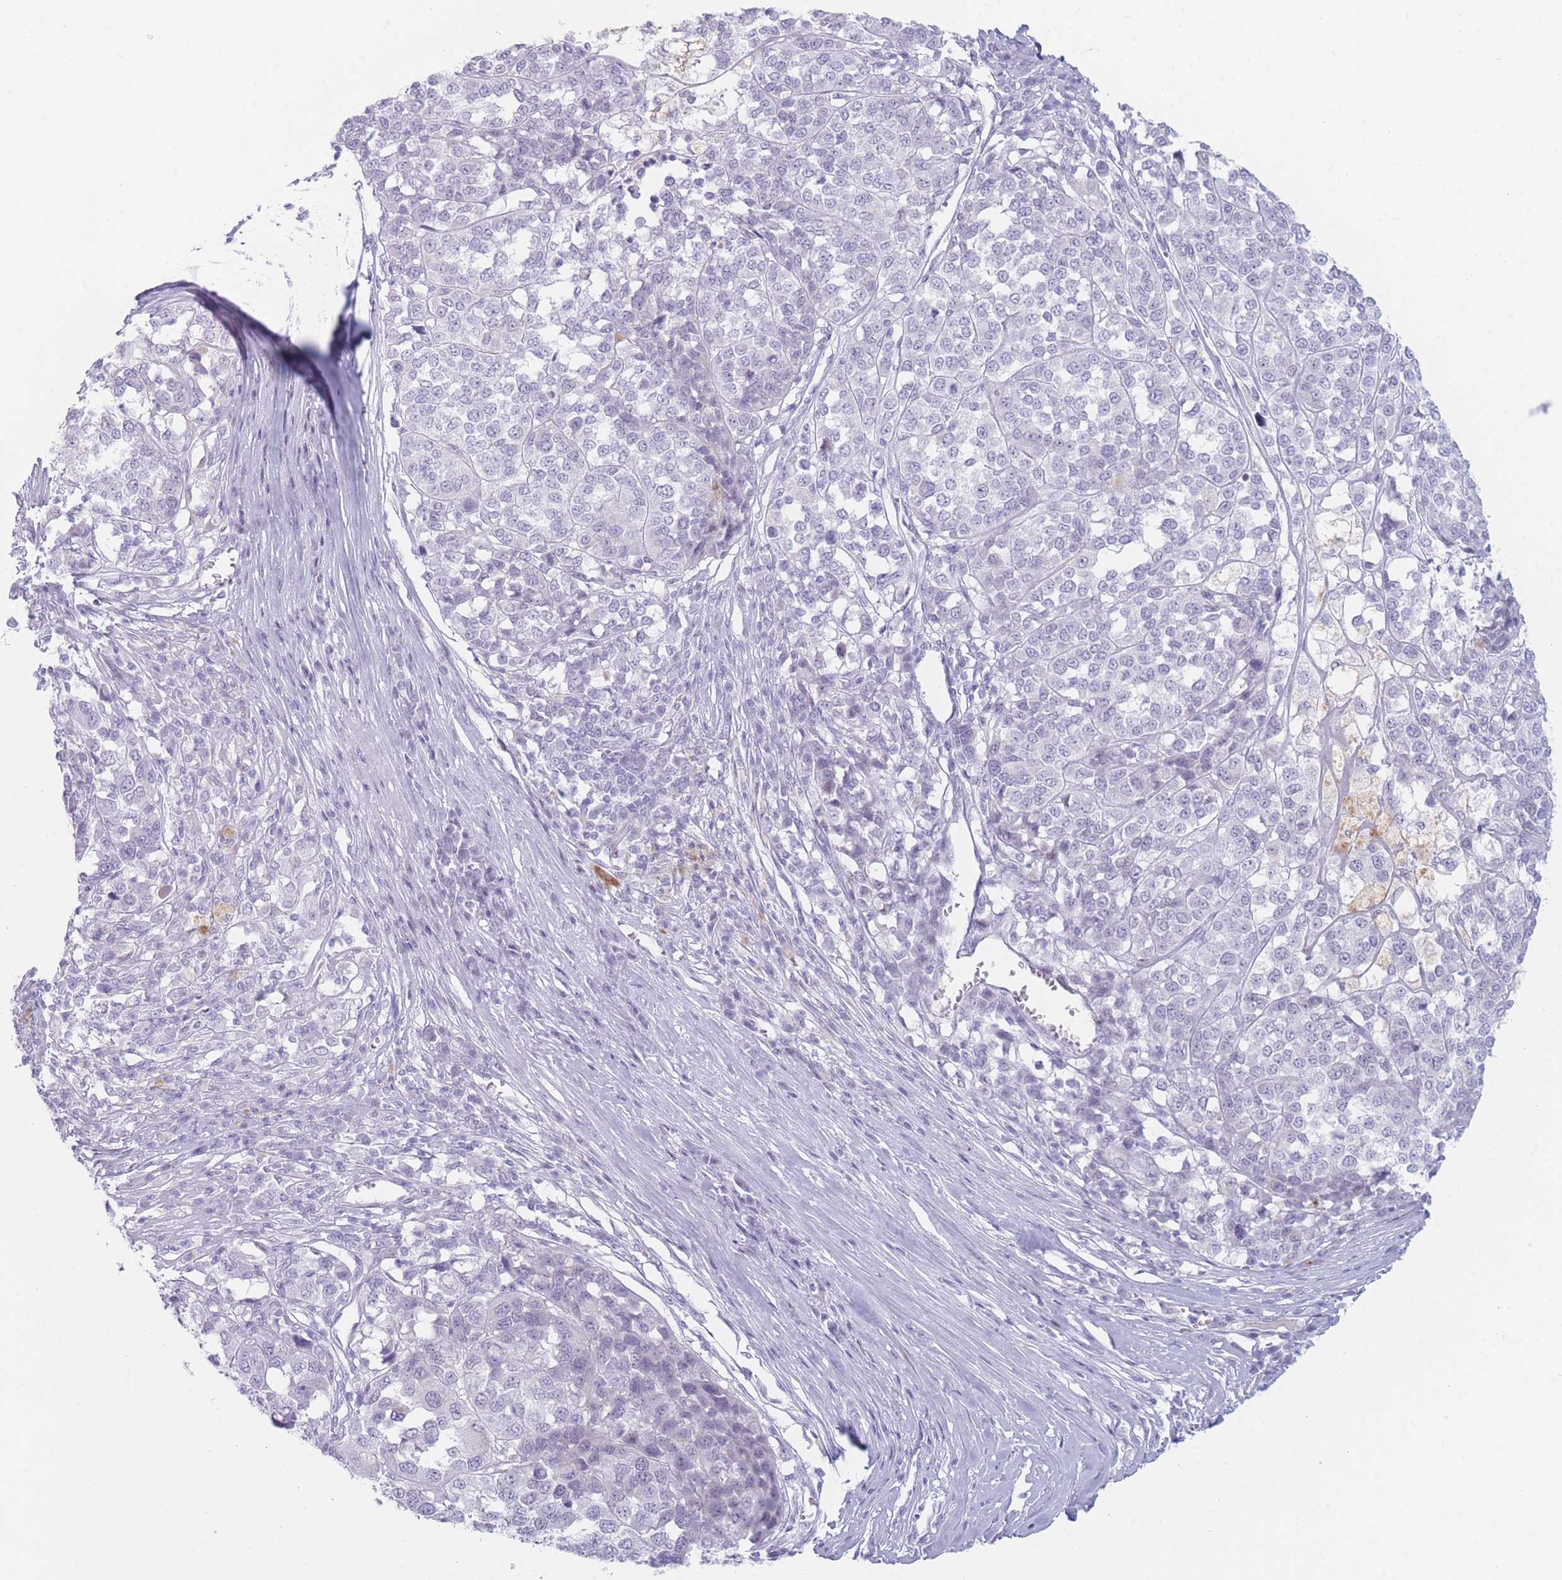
{"staining": {"intensity": "negative", "quantity": "none", "location": "none"}, "tissue": "melanoma", "cell_type": "Tumor cells", "image_type": "cancer", "snomed": [{"axis": "morphology", "description": "Malignant melanoma, Metastatic site"}, {"axis": "topography", "description": "Lymph node"}], "caption": "The immunohistochemistry image has no significant staining in tumor cells of malignant melanoma (metastatic site) tissue.", "gene": "IFNA6", "patient": {"sex": "male", "age": 44}}